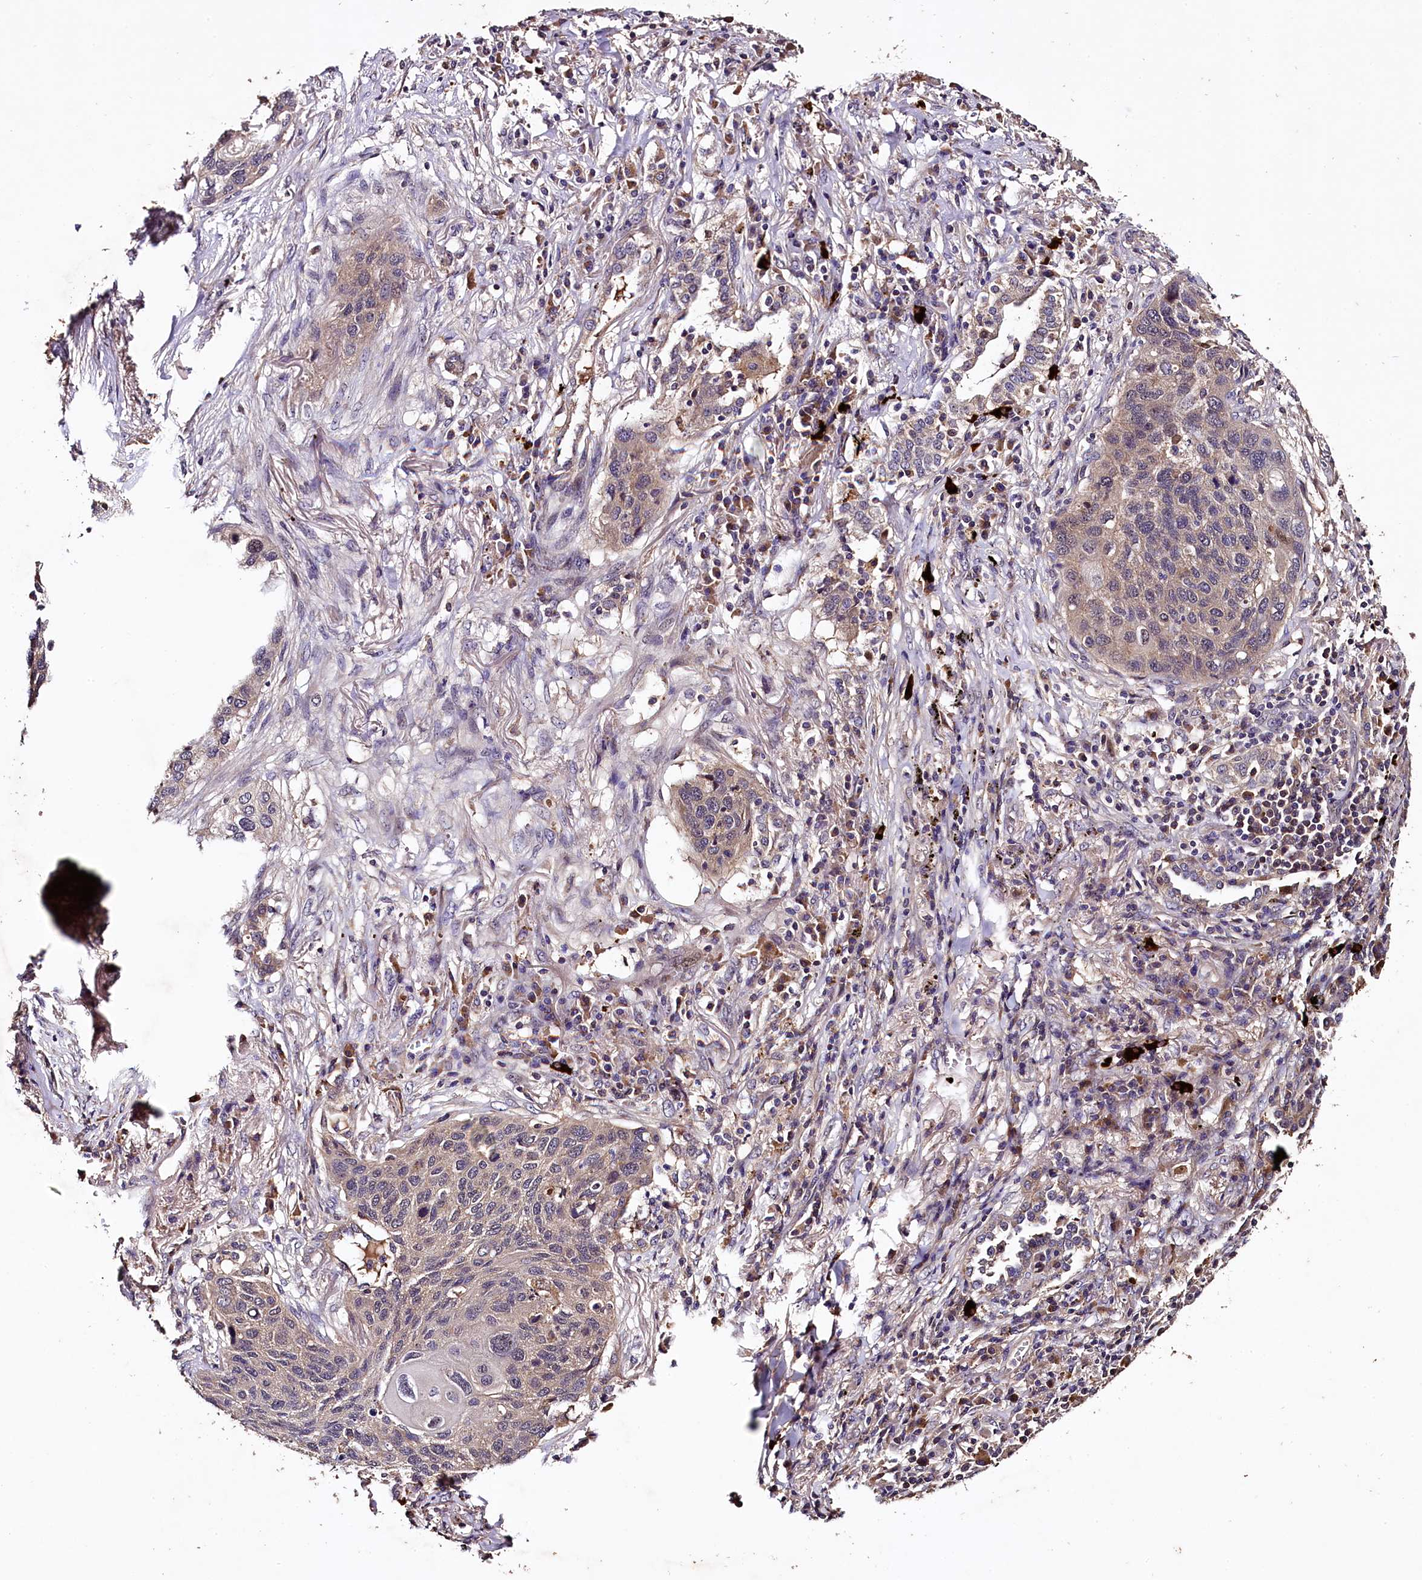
{"staining": {"intensity": "weak", "quantity": "25%-75%", "location": "cytoplasmic/membranous"}, "tissue": "lung cancer", "cell_type": "Tumor cells", "image_type": "cancer", "snomed": [{"axis": "morphology", "description": "Squamous cell carcinoma, NOS"}, {"axis": "topography", "description": "Lung"}], "caption": "IHC (DAB (3,3'-diaminobenzidine)) staining of lung cancer shows weak cytoplasmic/membranous protein staining in approximately 25%-75% of tumor cells.", "gene": "PLXNB1", "patient": {"sex": "female", "age": 63}}